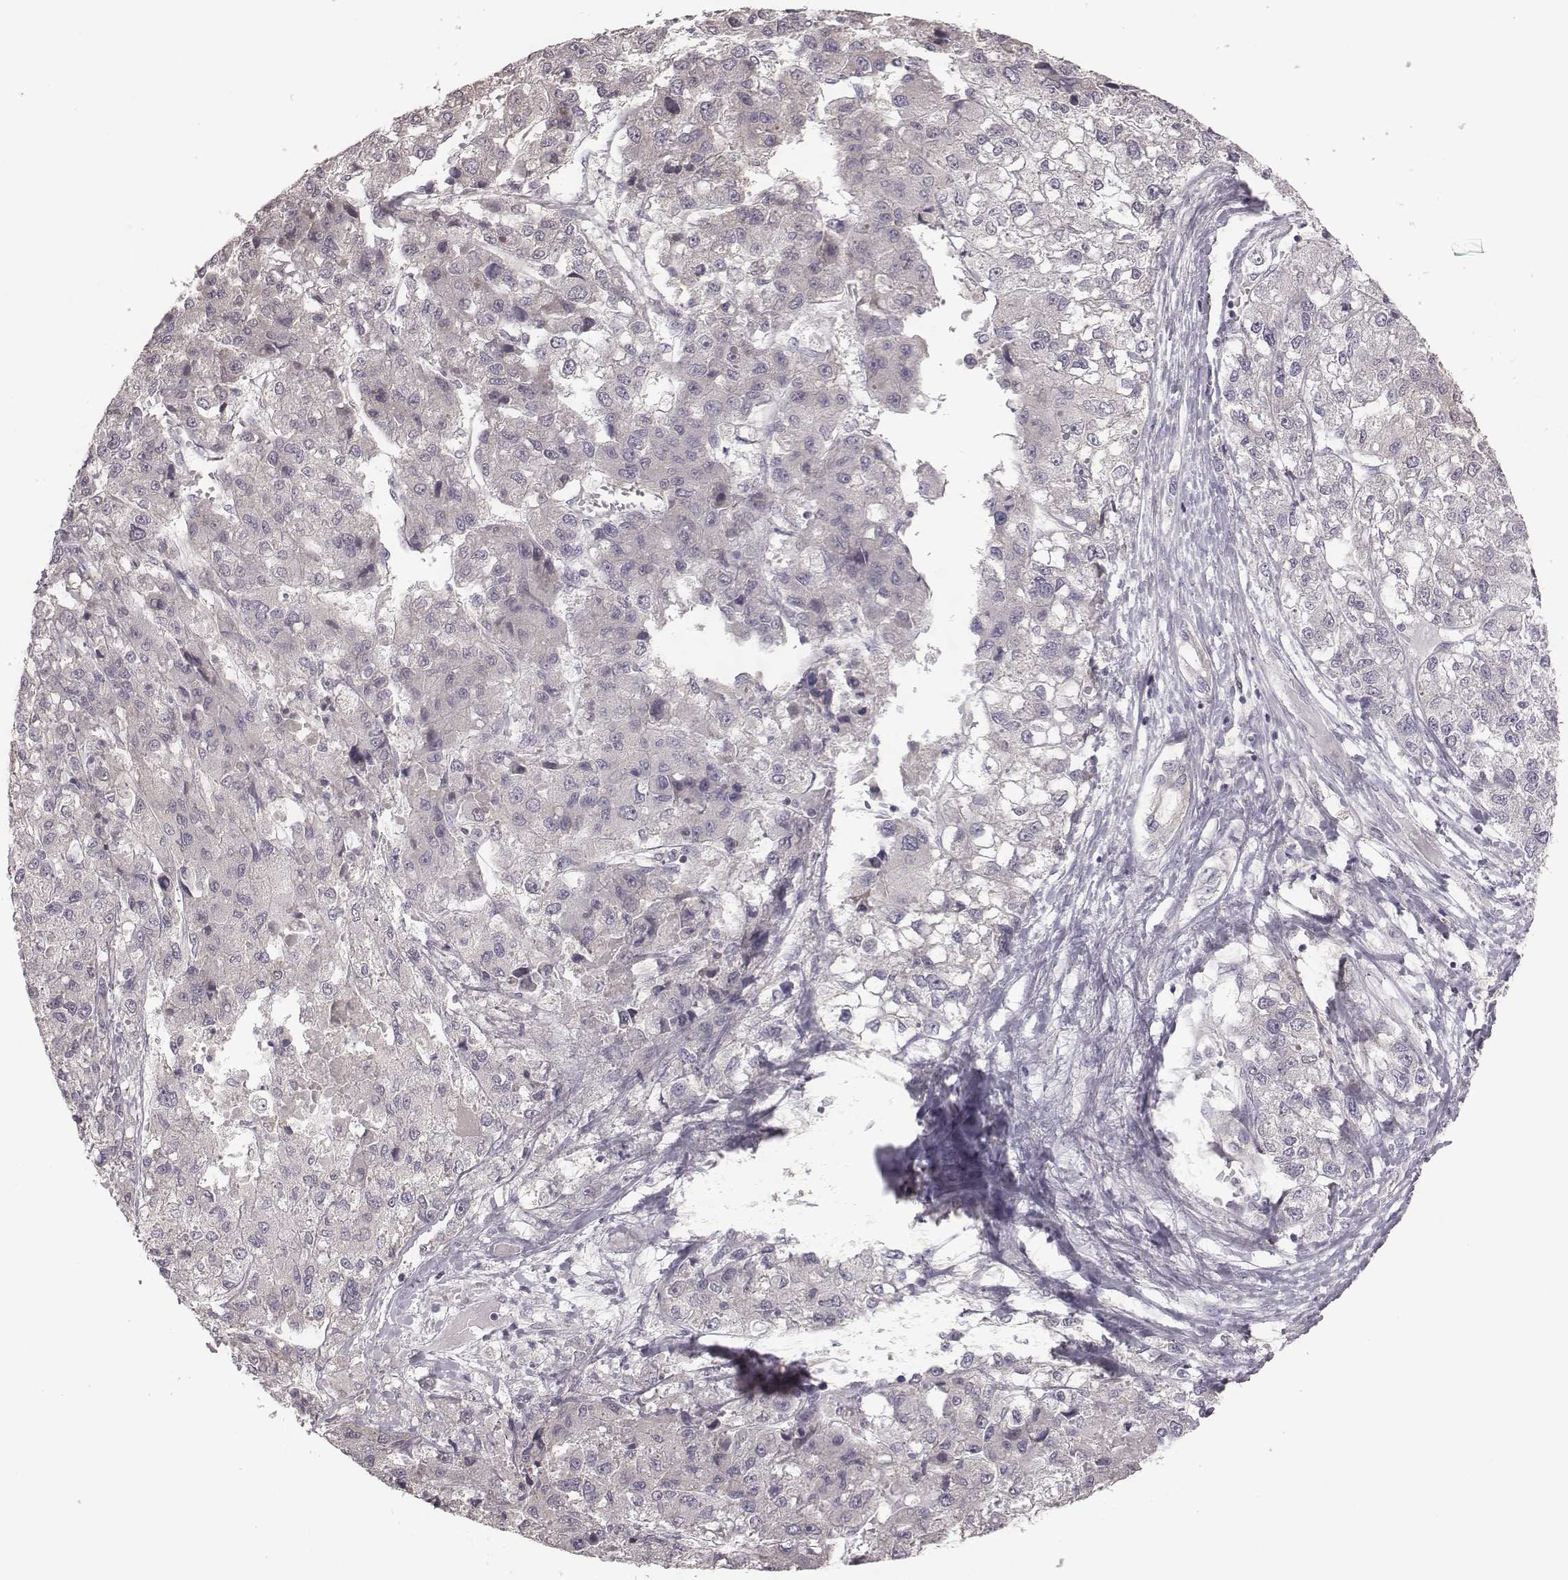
{"staining": {"intensity": "negative", "quantity": "none", "location": "none"}, "tissue": "liver cancer", "cell_type": "Tumor cells", "image_type": "cancer", "snomed": [{"axis": "morphology", "description": "Carcinoma, Hepatocellular, NOS"}, {"axis": "topography", "description": "Liver"}], "caption": "The immunohistochemistry (IHC) histopathology image has no significant positivity in tumor cells of liver hepatocellular carcinoma tissue.", "gene": "BICDL1", "patient": {"sex": "male", "age": 56}}